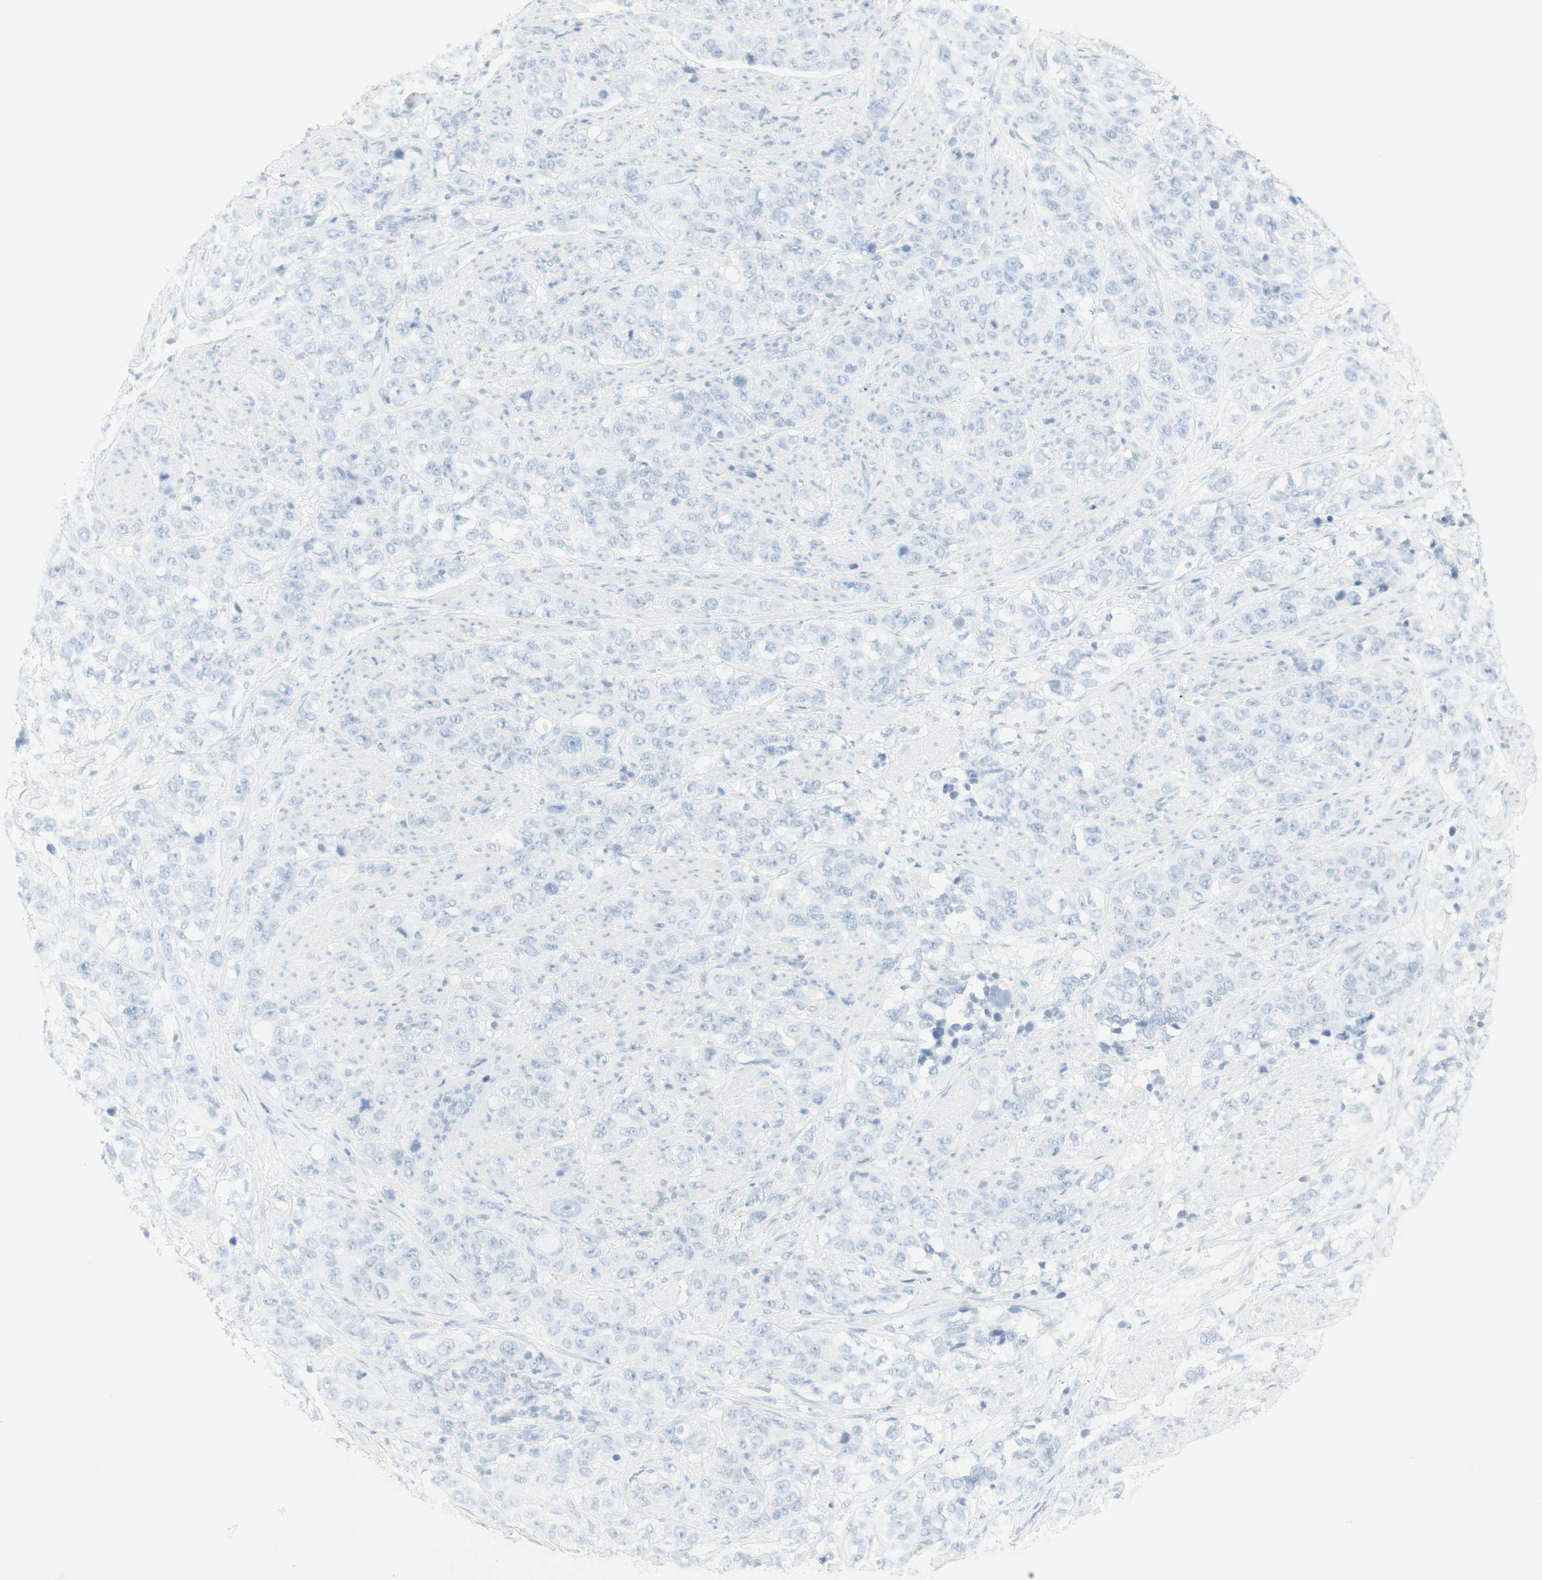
{"staining": {"intensity": "negative", "quantity": "none", "location": "none"}, "tissue": "stomach cancer", "cell_type": "Tumor cells", "image_type": "cancer", "snomed": [{"axis": "morphology", "description": "Adenocarcinoma, NOS"}, {"axis": "topography", "description": "Stomach"}], "caption": "An image of adenocarcinoma (stomach) stained for a protein exhibits no brown staining in tumor cells.", "gene": "NAPSA", "patient": {"sex": "male", "age": 48}}